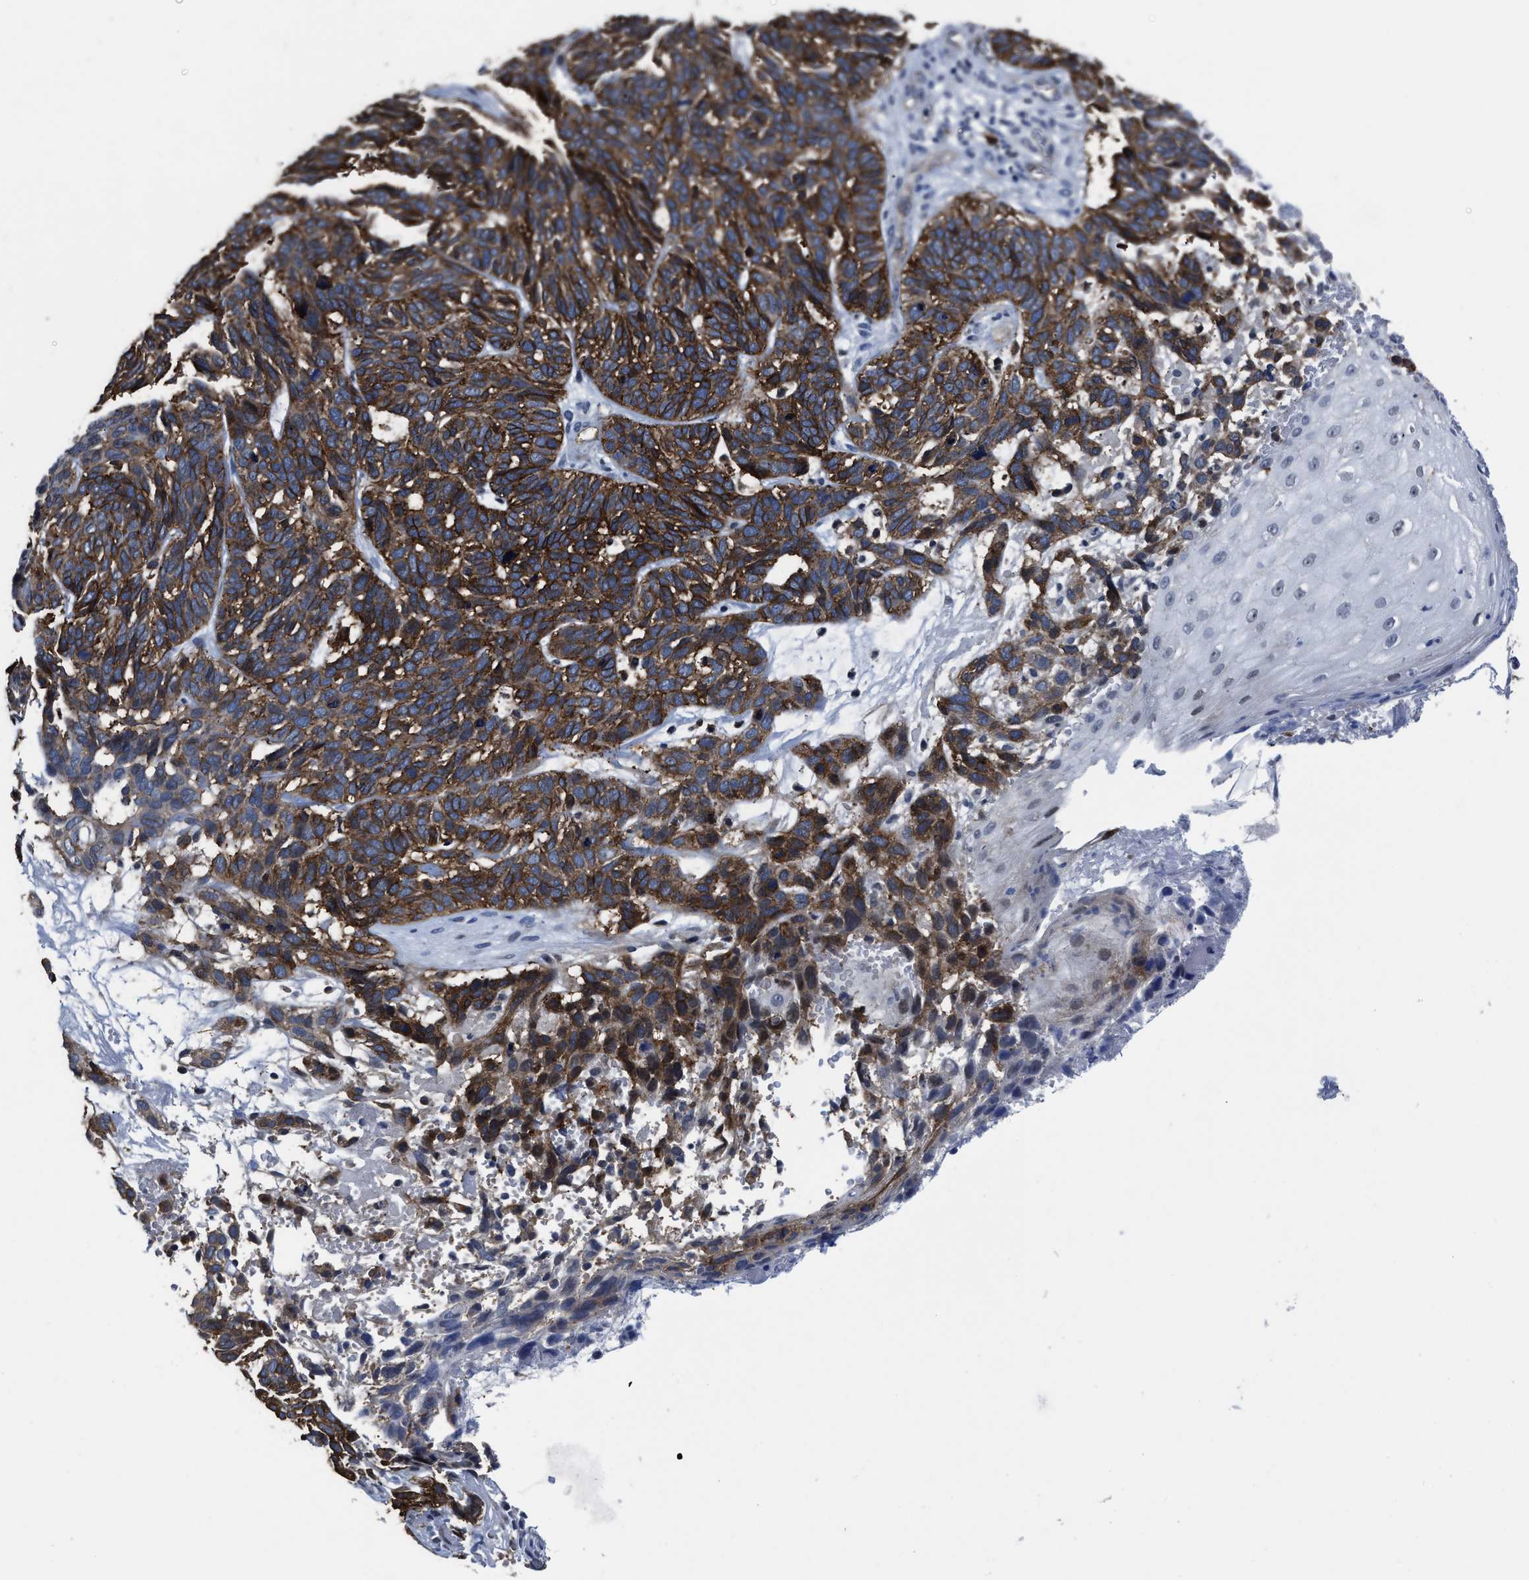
{"staining": {"intensity": "strong", "quantity": ">75%", "location": "cytoplasmic/membranous"}, "tissue": "skin cancer", "cell_type": "Tumor cells", "image_type": "cancer", "snomed": [{"axis": "morphology", "description": "Basal cell carcinoma"}, {"axis": "topography", "description": "Skin"}], "caption": "Immunohistochemistry (IHC) micrograph of skin cancer (basal cell carcinoma) stained for a protein (brown), which displays high levels of strong cytoplasmic/membranous expression in approximately >75% of tumor cells.", "gene": "MARCKSL1", "patient": {"sex": "male", "age": 87}}